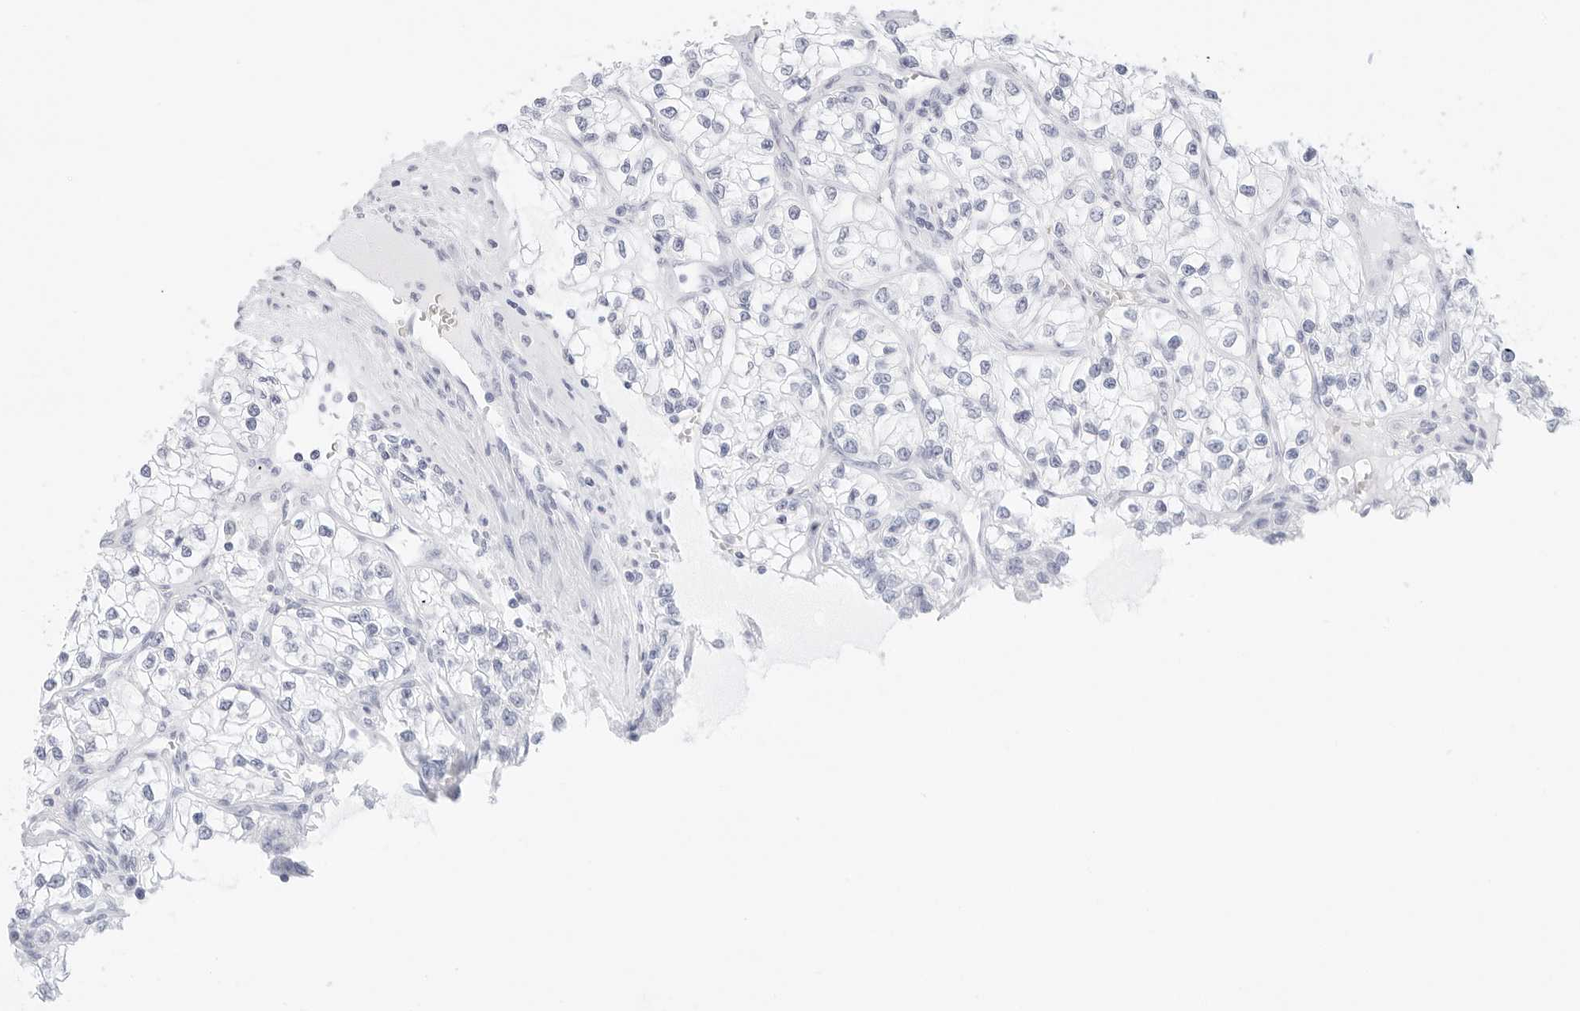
{"staining": {"intensity": "negative", "quantity": "none", "location": "none"}, "tissue": "renal cancer", "cell_type": "Tumor cells", "image_type": "cancer", "snomed": [{"axis": "morphology", "description": "Adenocarcinoma, NOS"}, {"axis": "topography", "description": "Kidney"}], "caption": "High magnification brightfield microscopy of renal adenocarcinoma stained with DAB (brown) and counterstained with hematoxylin (blue): tumor cells show no significant positivity. (Immunohistochemistry (ihc), brightfield microscopy, high magnification).", "gene": "CDH1", "patient": {"sex": "female", "age": 57}}